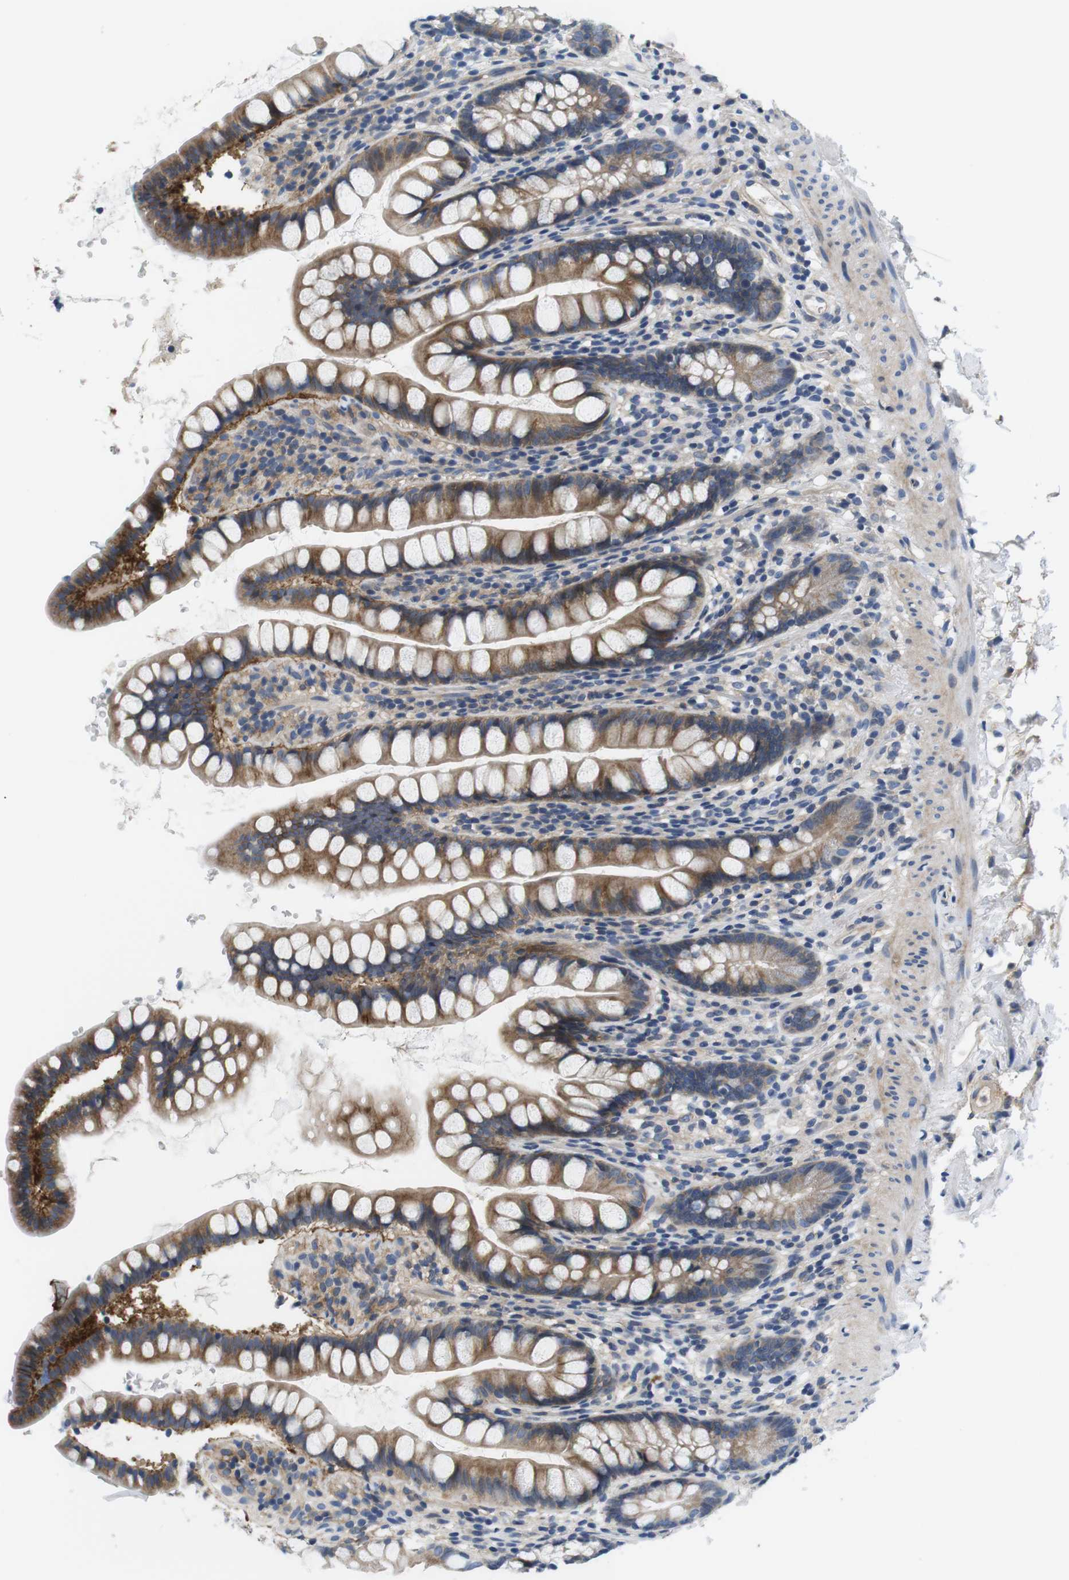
{"staining": {"intensity": "moderate", "quantity": ">75%", "location": "cytoplasmic/membranous"}, "tissue": "small intestine", "cell_type": "Glandular cells", "image_type": "normal", "snomed": [{"axis": "morphology", "description": "Normal tissue, NOS"}, {"axis": "topography", "description": "Small intestine"}], "caption": "Small intestine stained with DAB IHC exhibits medium levels of moderate cytoplasmic/membranous staining in about >75% of glandular cells.", "gene": "SLC30A1", "patient": {"sex": "female", "age": 84}}